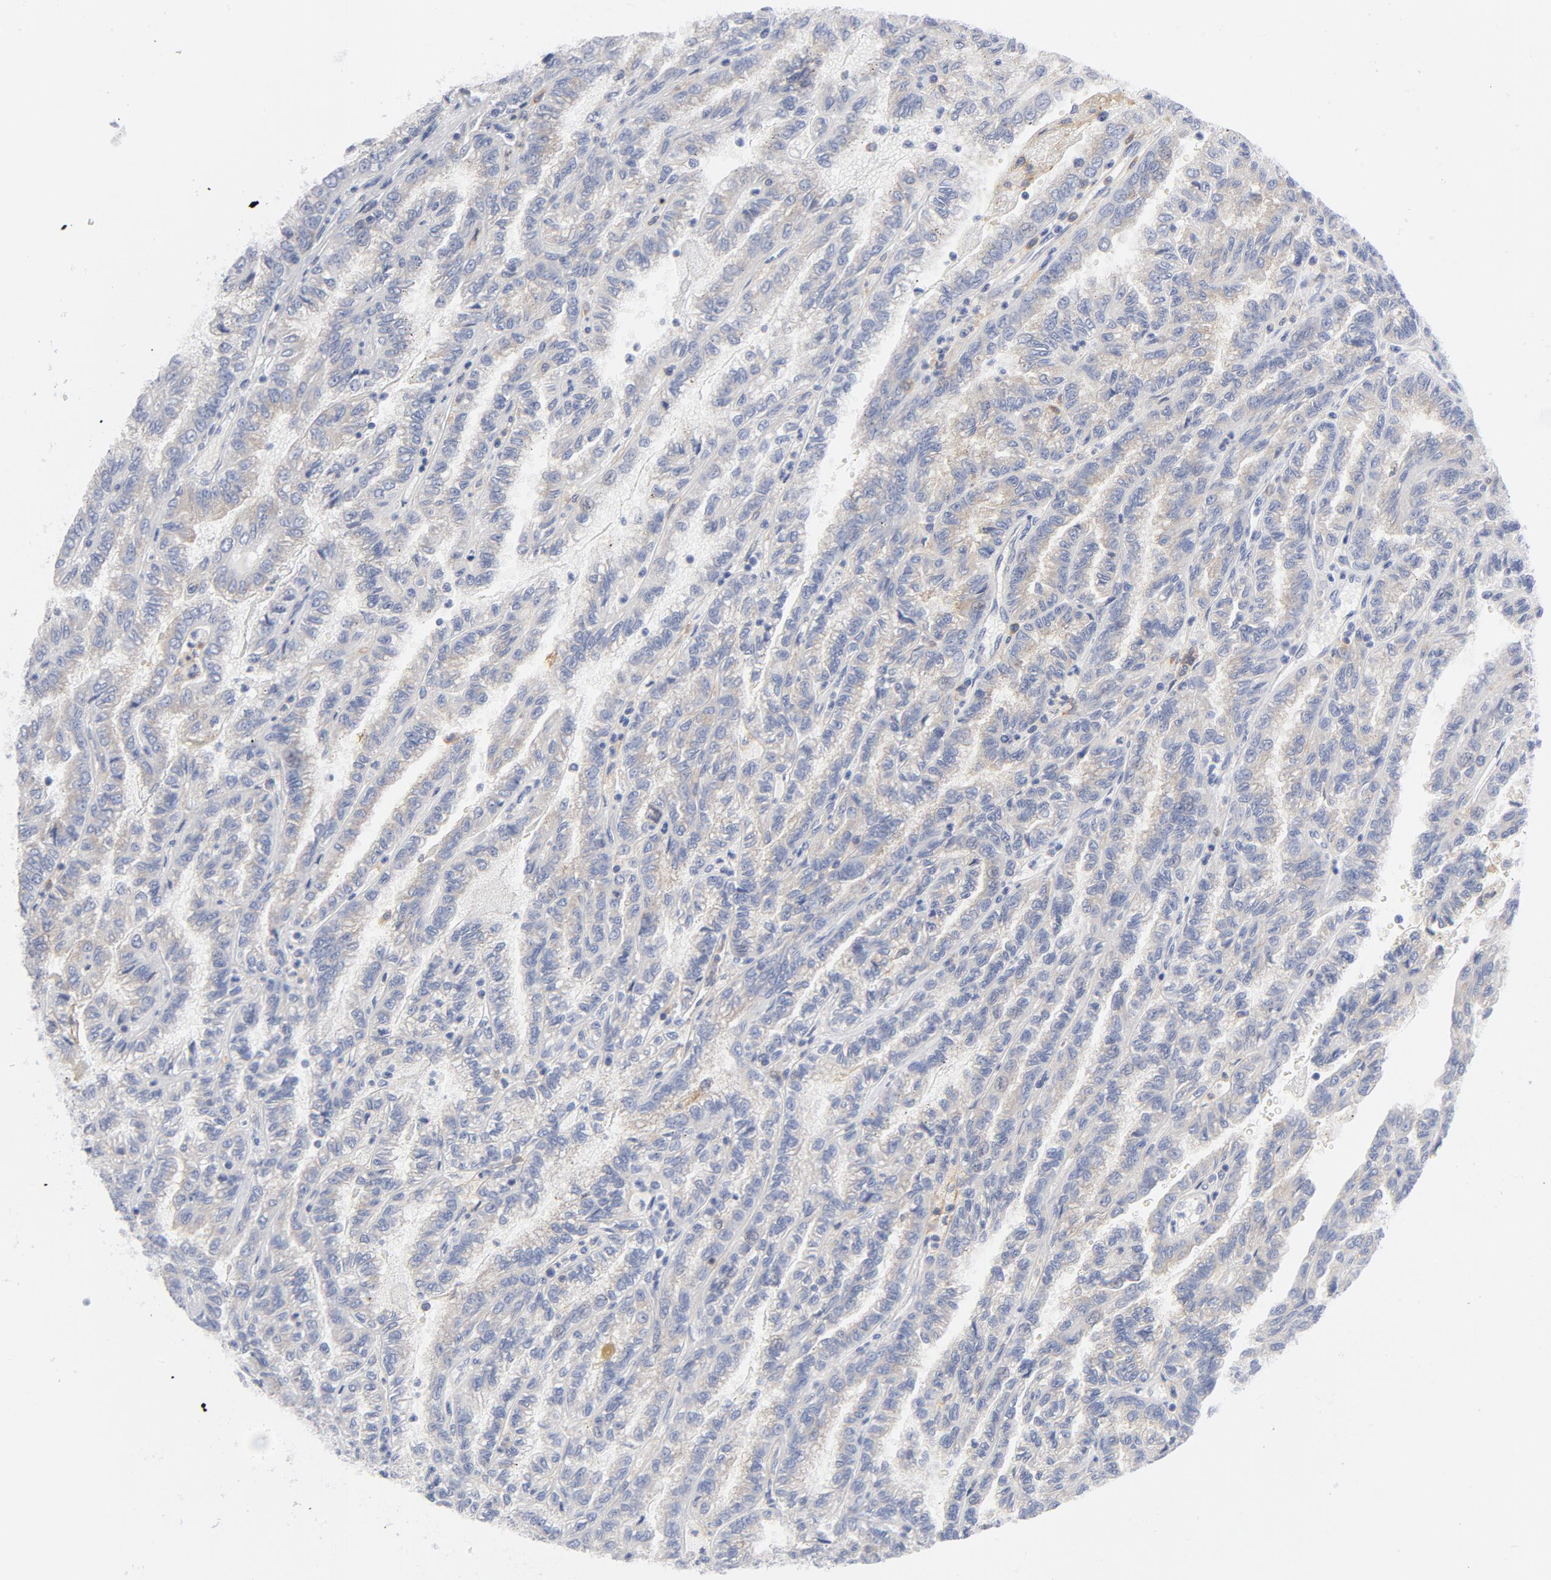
{"staining": {"intensity": "weak", "quantity": "<25%", "location": "cytoplasmic/membranous"}, "tissue": "renal cancer", "cell_type": "Tumor cells", "image_type": "cancer", "snomed": [{"axis": "morphology", "description": "Inflammation, NOS"}, {"axis": "morphology", "description": "Adenocarcinoma, NOS"}, {"axis": "topography", "description": "Kidney"}], "caption": "This is an IHC histopathology image of human renal cancer. There is no staining in tumor cells.", "gene": "CD86", "patient": {"sex": "male", "age": 68}}